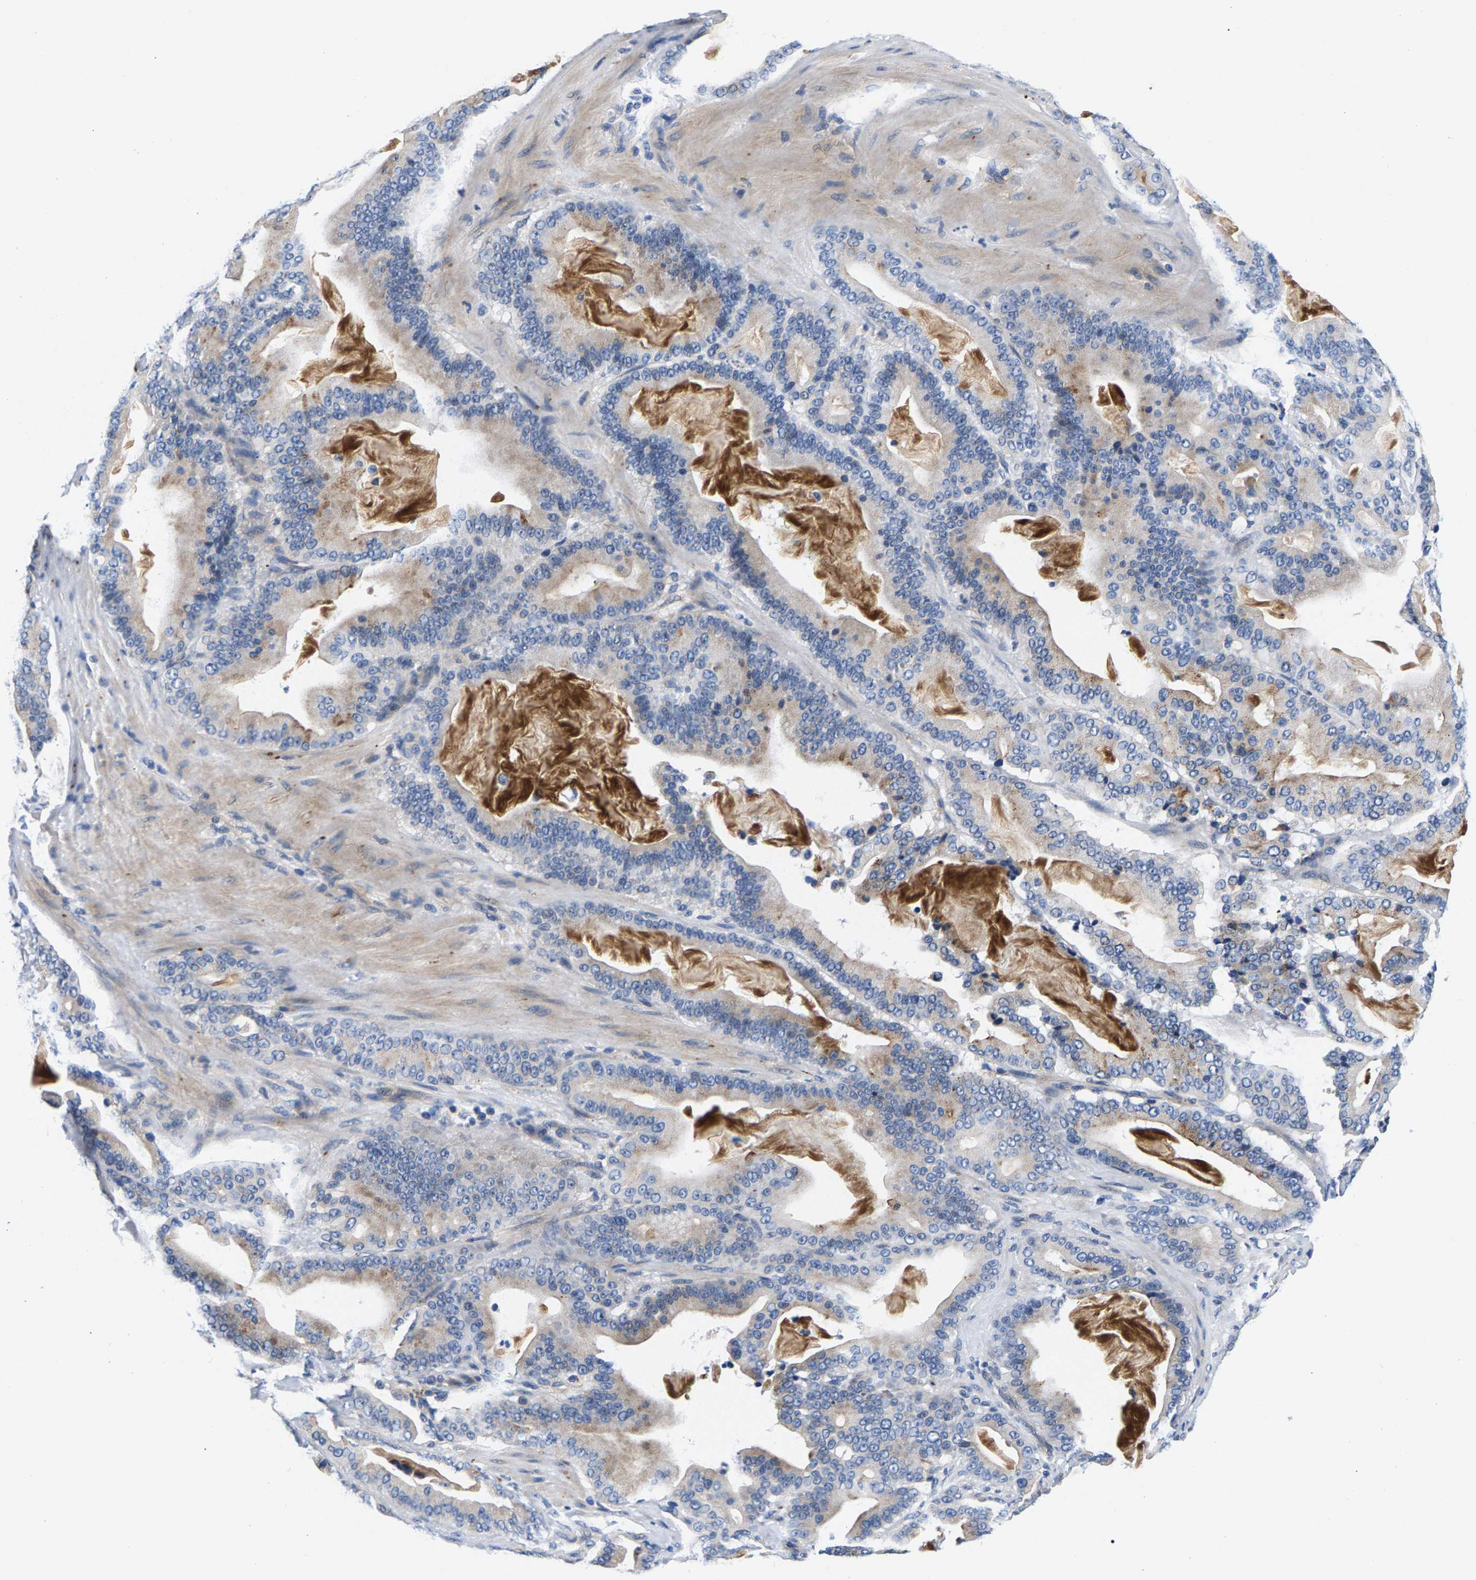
{"staining": {"intensity": "moderate", "quantity": "25%-75%", "location": "cytoplasmic/membranous"}, "tissue": "pancreatic cancer", "cell_type": "Tumor cells", "image_type": "cancer", "snomed": [{"axis": "morphology", "description": "Adenocarcinoma, NOS"}, {"axis": "topography", "description": "Pancreas"}], "caption": "Immunohistochemical staining of human pancreatic cancer reveals moderate cytoplasmic/membranous protein expression in approximately 25%-75% of tumor cells. The staining is performed using DAB (3,3'-diaminobenzidine) brown chromogen to label protein expression. The nuclei are counter-stained blue using hematoxylin.", "gene": "P2RY4", "patient": {"sex": "male", "age": 63}}